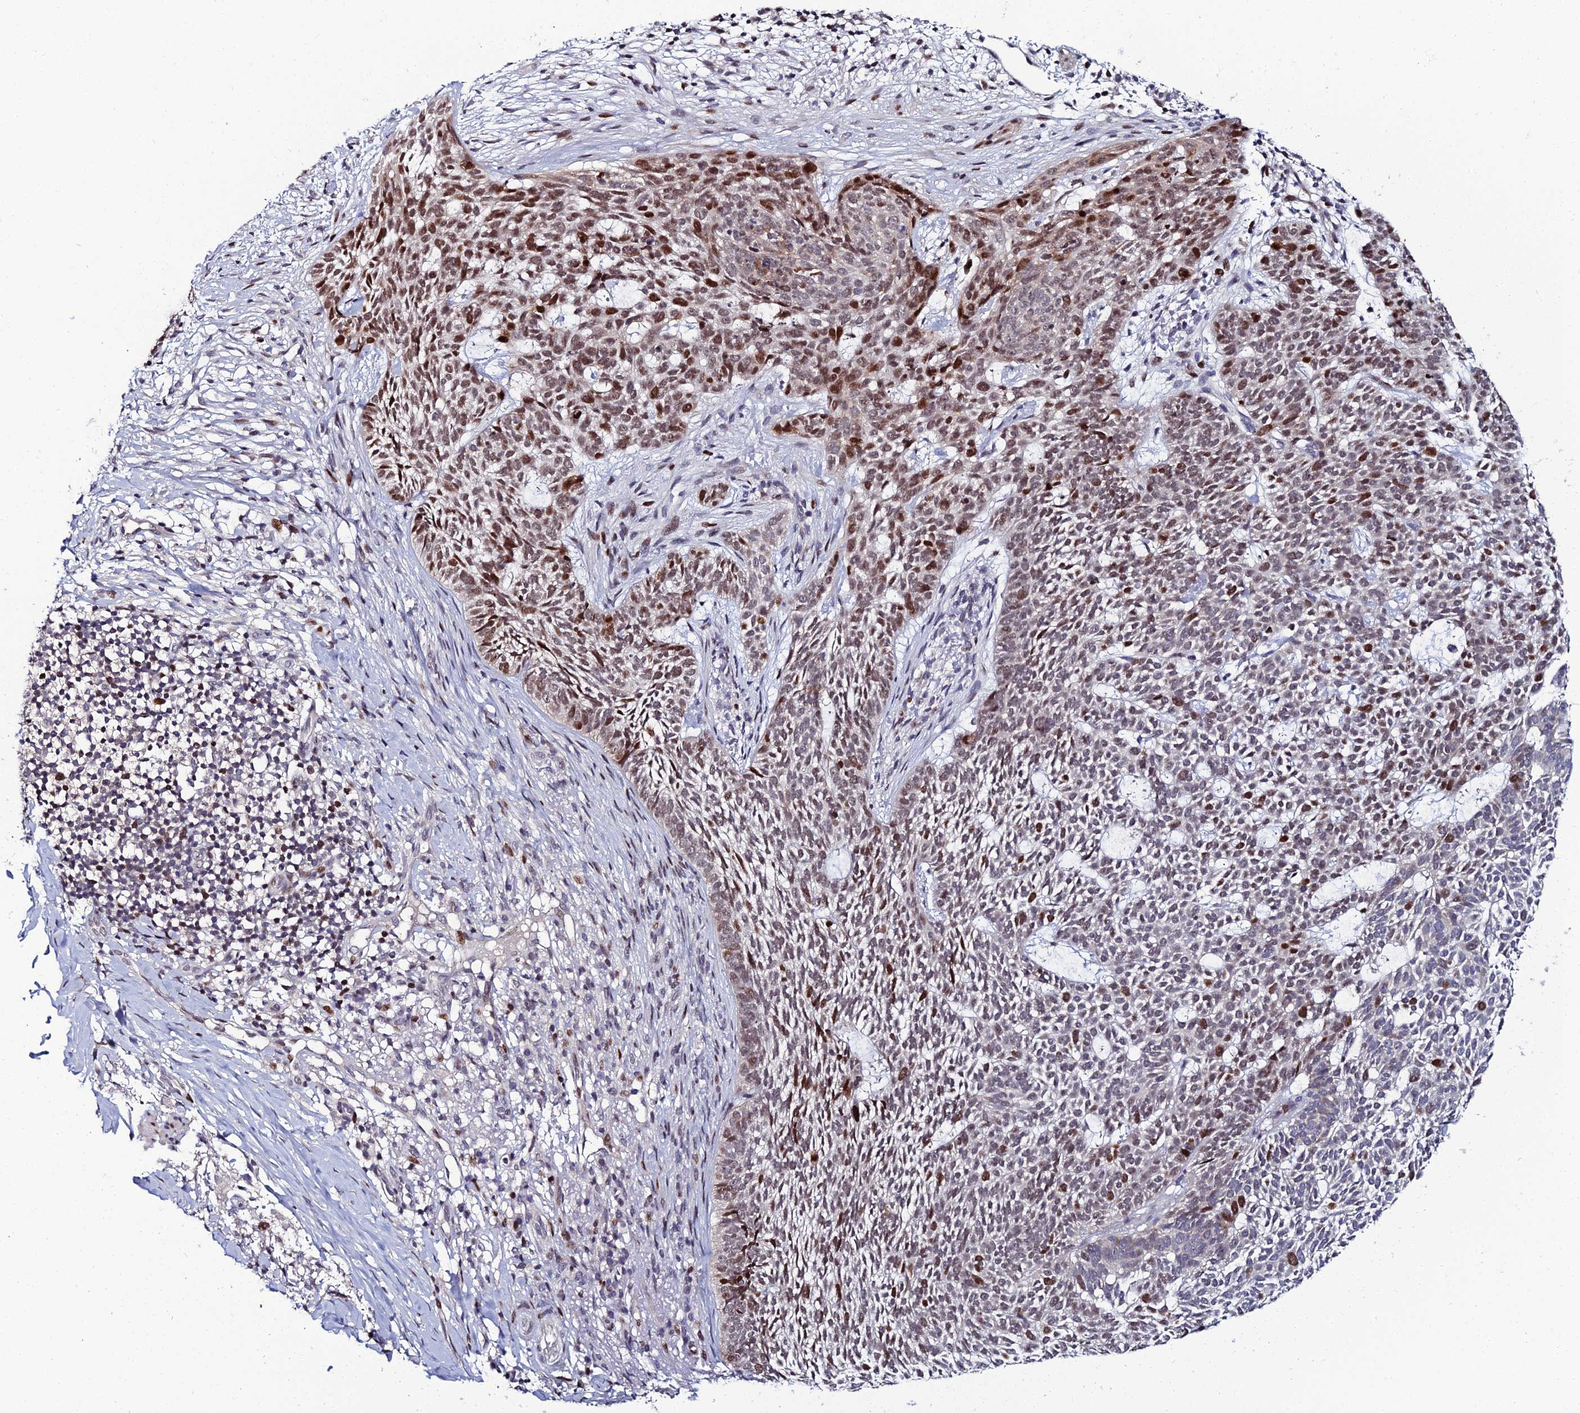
{"staining": {"intensity": "moderate", "quantity": "25%-75%", "location": "nuclear"}, "tissue": "skin cancer", "cell_type": "Tumor cells", "image_type": "cancer", "snomed": [{"axis": "morphology", "description": "Basal cell carcinoma"}, {"axis": "topography", "description": "Skin"}], "caption": "Protein analysis of skin basal cell carcinoma tissue demonstrates moderate nuclear staining in approximately 25%-75% of tumor cells.", "gene": "TAF9B", "patient": {"sex": "female", "age": 78}}